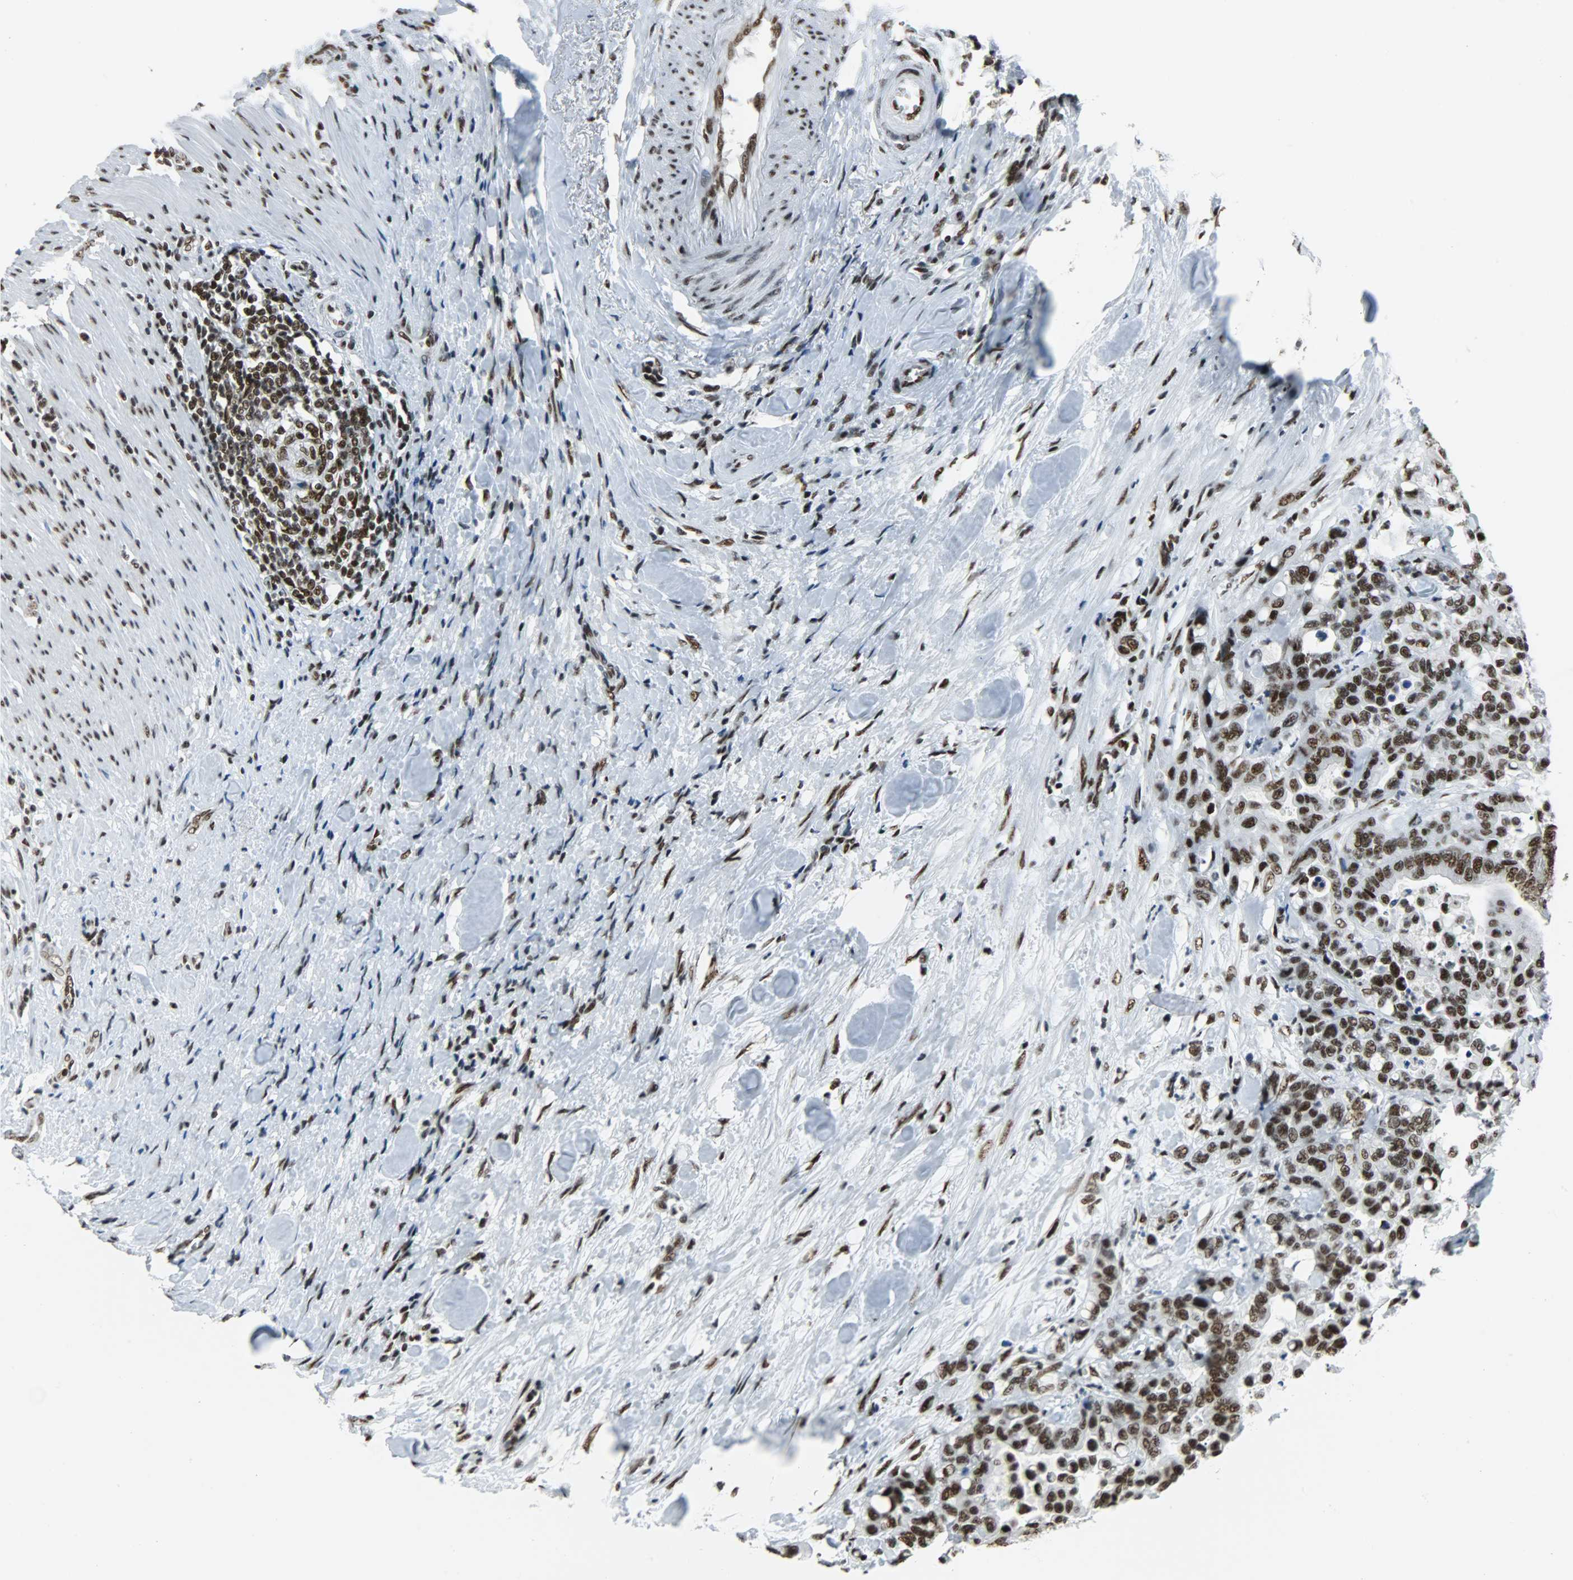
{"staining": {"intensity": "strong", "quantity": ">75%", "location": "nuclear"}, "tissue": "colorectal cancer", "cell_type": "Tumor cells", "image_type": "cancer", "snomed": [{"axis": "morphology", "description": "Adenocarcinoma, NOS"}, {"axis": "topography", "description": "Colon"}], "caption": "Immunohistochemistry photomicrograph of human colorectal cancer stained for a protein (brown), which reveals high levels of strong nuclear positivity in about >75% of tumor cells.", "gene": "SNRPA", "patient": {"sex": "male", "age": 82}}